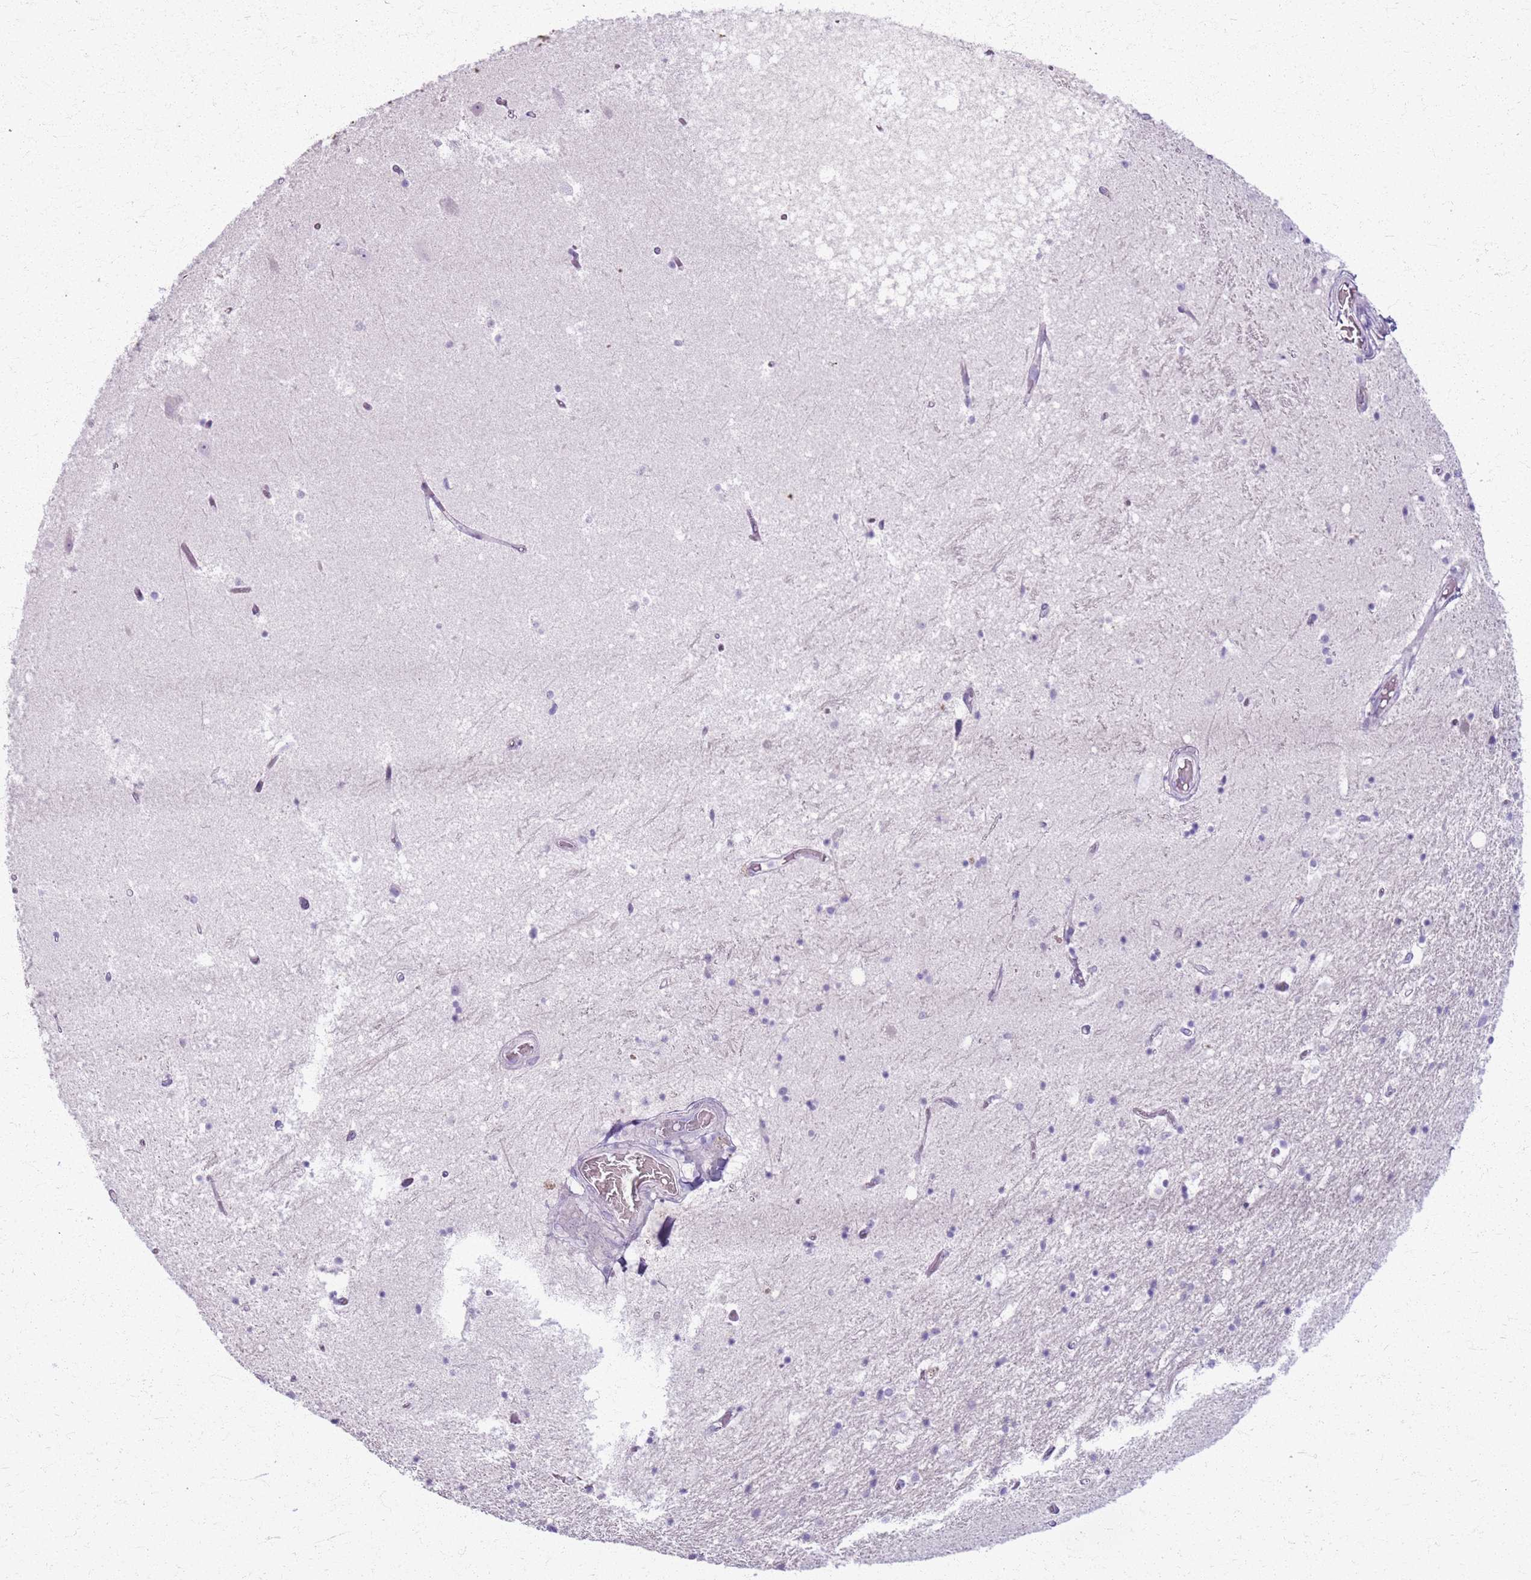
{"staining": {"intensity": "negative", "quantity": "none", "location": "none"}, "tissue": "hippocampus", "cell_type": "Glial cells", "image_type": "normal", "snomed": [{"axis": "morphology", "description": "Normal tissue, NOS"}, {"axis": "topography", "description": "Hippocampus"}], "caption": "A photomicrograph of hippocampus stained for a protein exhibits no brown staining in glial cells. (DAB (3,3'-diaminobenzidine) IHC, high magnification).", "gene": "CSRP3", "patient": {"sex": "female", "age": 52}}